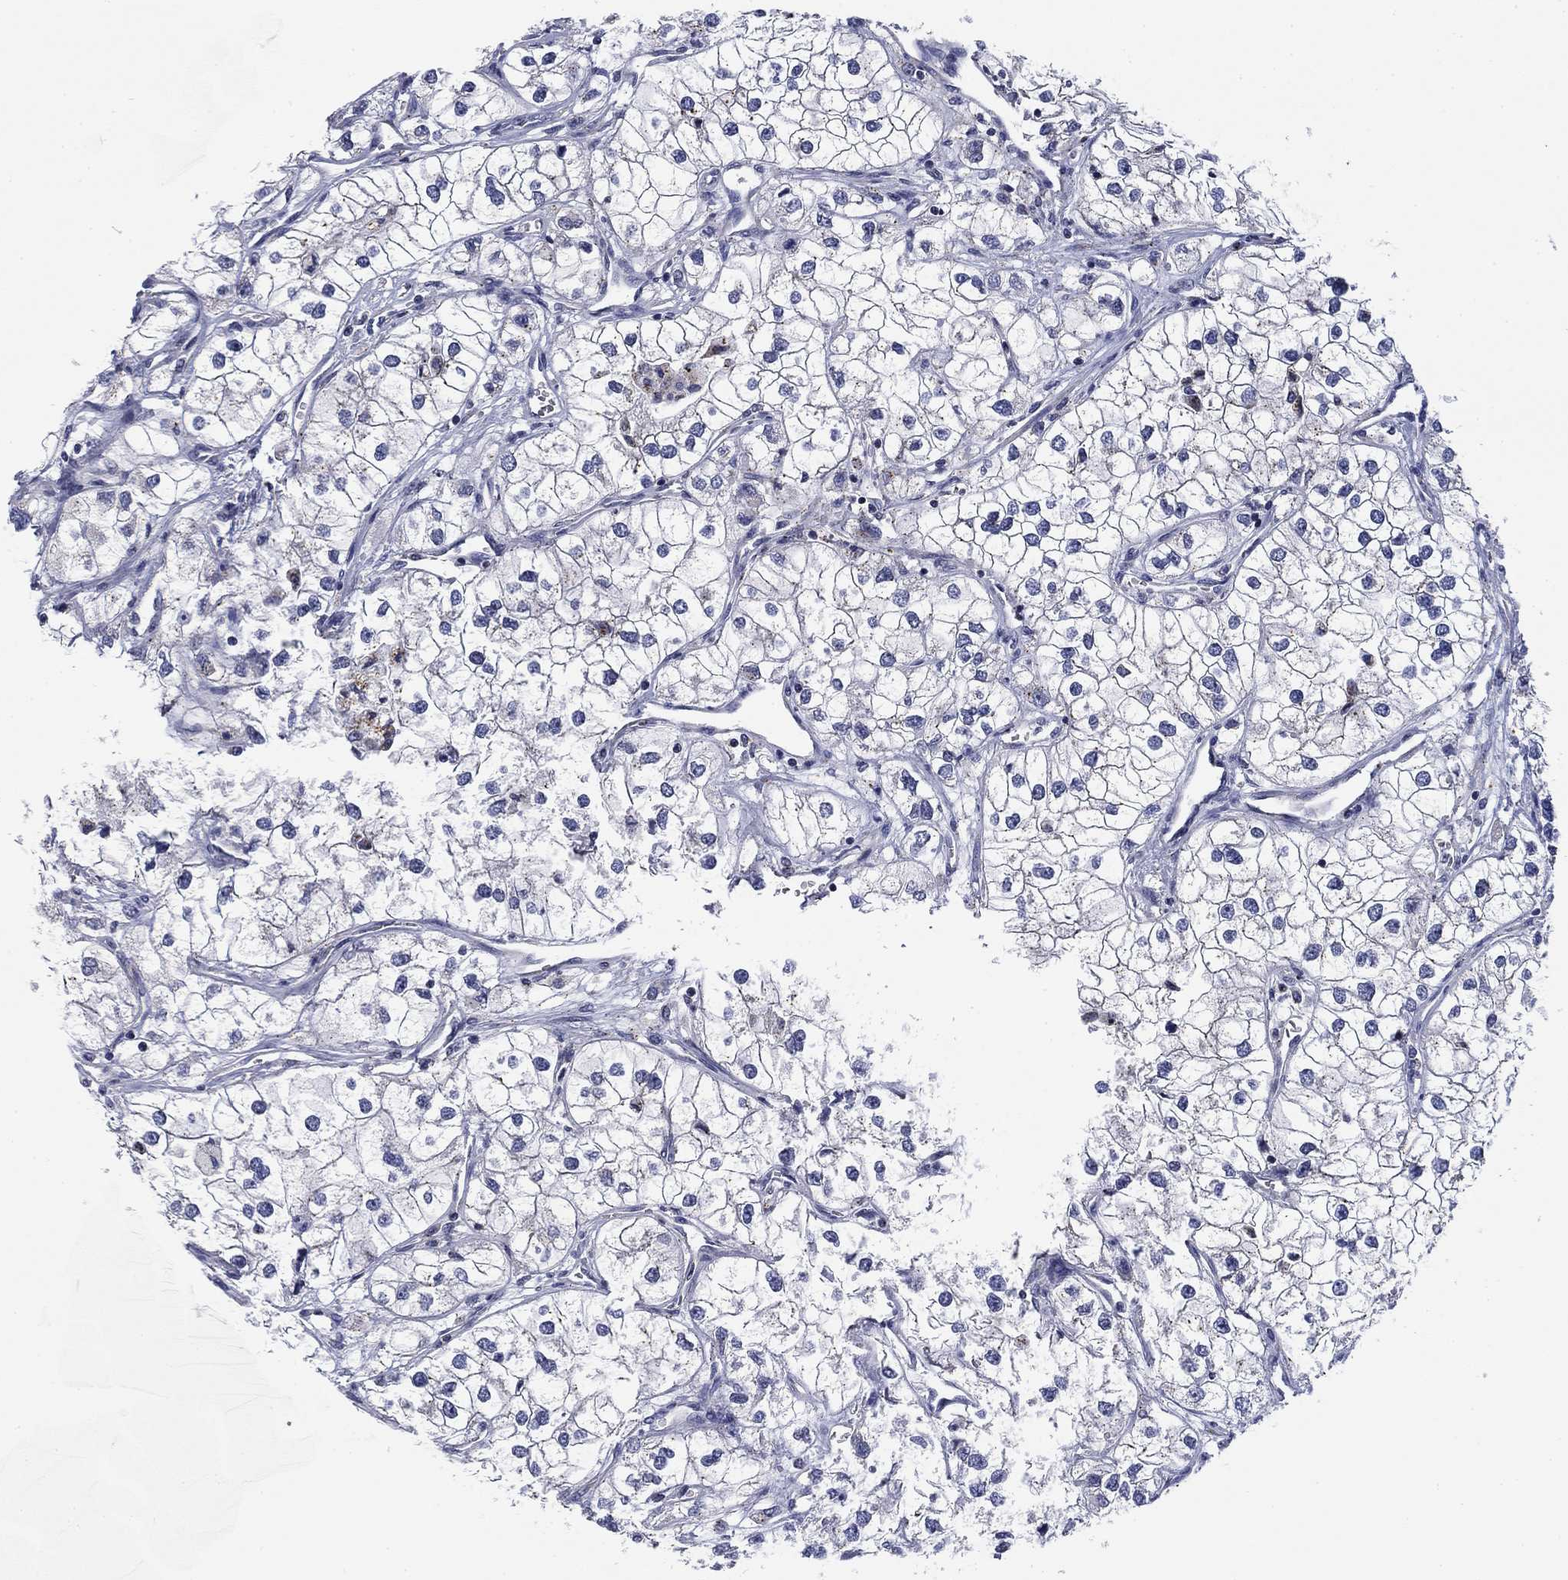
{"staining": {"intensity": "negative", "quantity": "none", "location": "none"}, "tissue": "renal cancer", "cell_type": "Tumor cells", "image_type": "cancer", "snomed": [{"axis": "morphology", "description": "Adenocarcinoma, NOS"}, {"axis": "topography", "description": "Kidney"}], "caption": "An image of renal adenocarcinoma stained for a protein displays no brown staining in tumor cells.", "gene": "NACAD", "patient": {"sex": "male", "age": 59}}